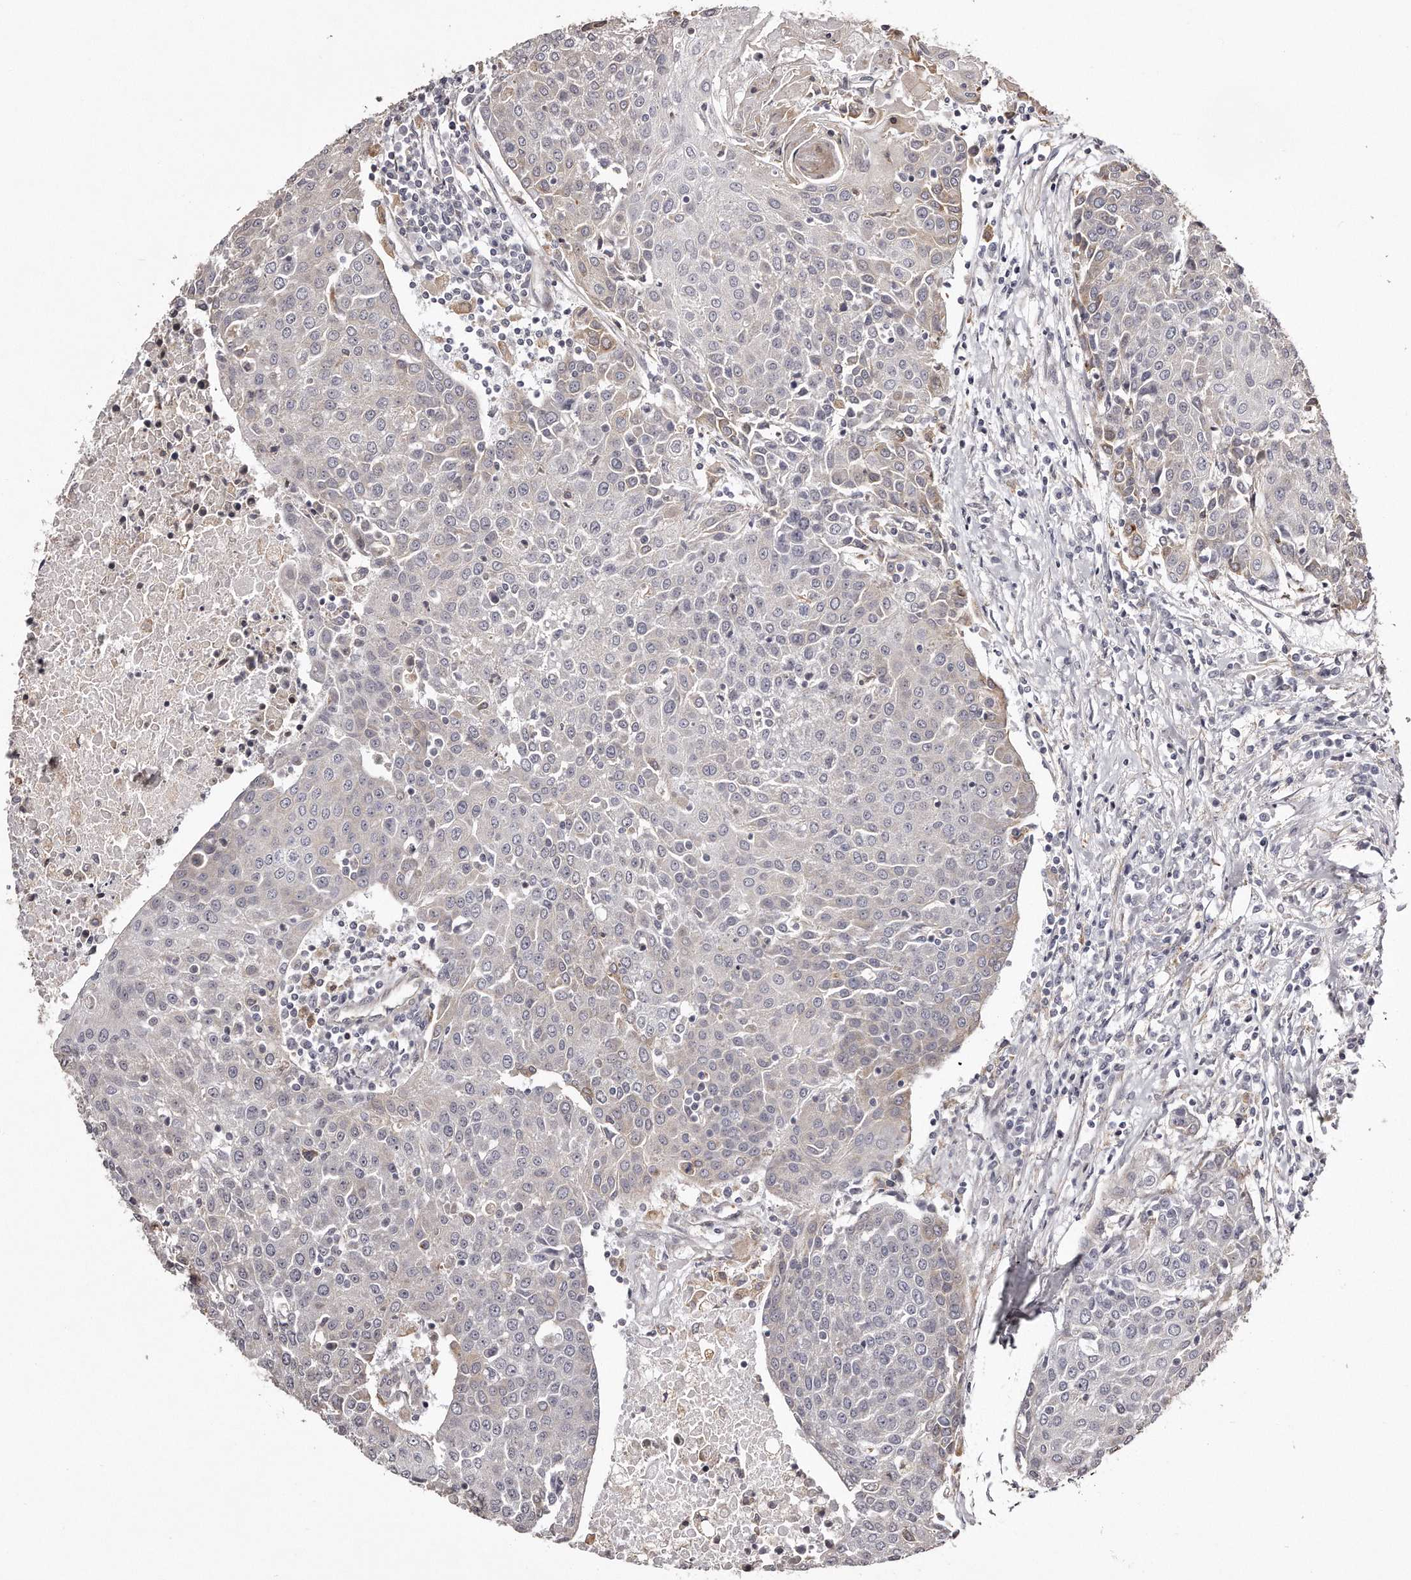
{"staining": {"intensity": "negative", "quantity": "none", "location": "none"}, "tissue": "urothelial cancer", "cell_type": "Tumor cells", "image_type": "cancer", "snomed": [{"axis": "morphology", "description": "Urothelial carcinoma, High grade"}, {"axis": "topography", "description": "Urinary bladder"}], "caption": "A histopathology image of urothelial cancer stained for a protein displays no brown staining in tumor cells. The staining is performed using DAB (3,3'-diaminobenzidine) brown chromogen with nuclei counter-stained in using hematoxylin.", "gene": "TRAPPC14", "patient": {"sex": "female", "age": 85}}